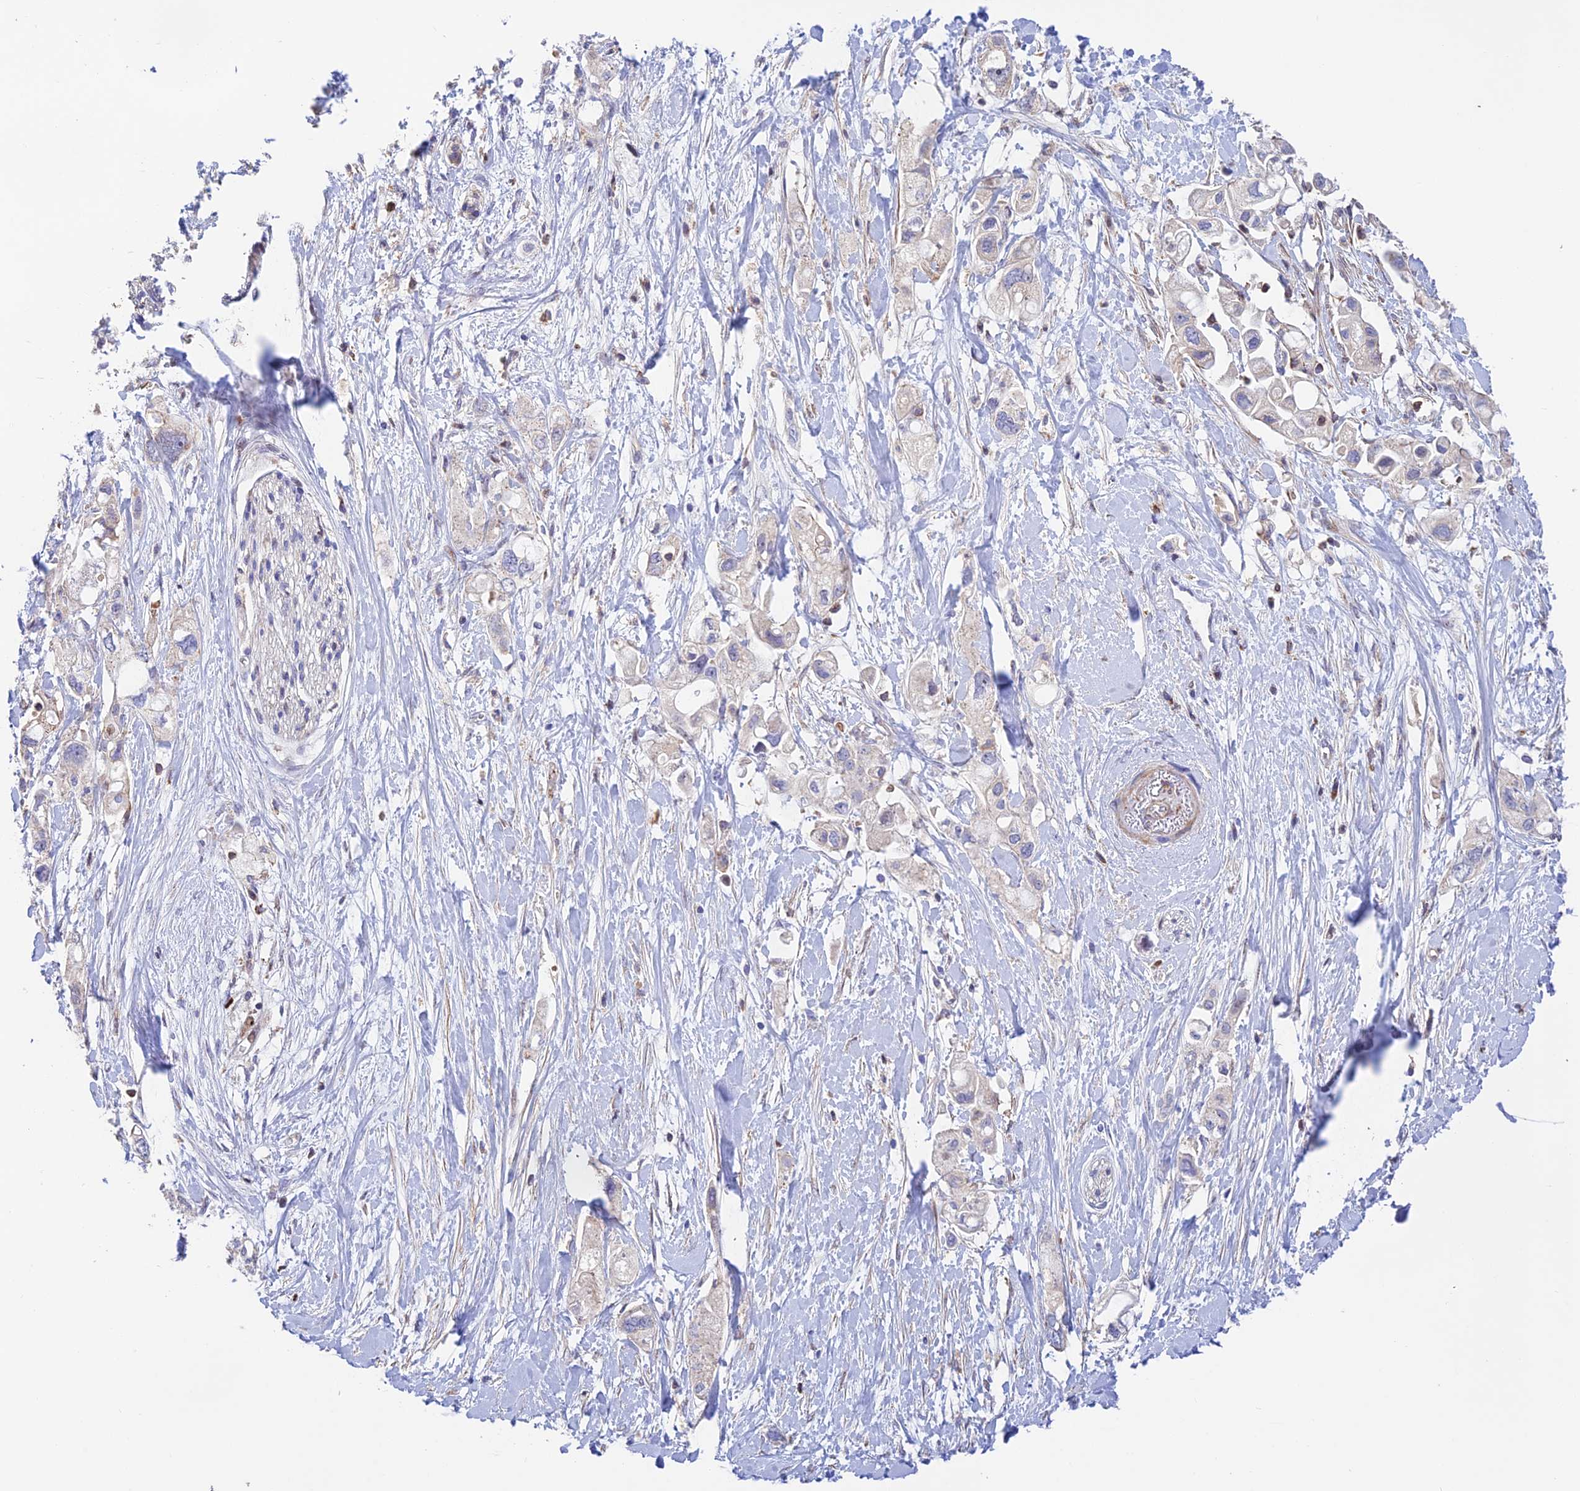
{"staining": {"intensity": "negative", "quantity": "none", "location": "none"}, "tissue": "pancreatic cancer", "cell_type": "Tumor cells", "image_type": "cancer", "snomed": [{"axis": "morphology", "description": "Adenocarcinoma, NOS"}, {"axis": "topography", "description": "Pancreas"}], "caption": "IHC of pancreatic cancer shows no staining in tumor cells.", "gene": "PRIM1", "patient": {"sex": "female", "age": 56}}